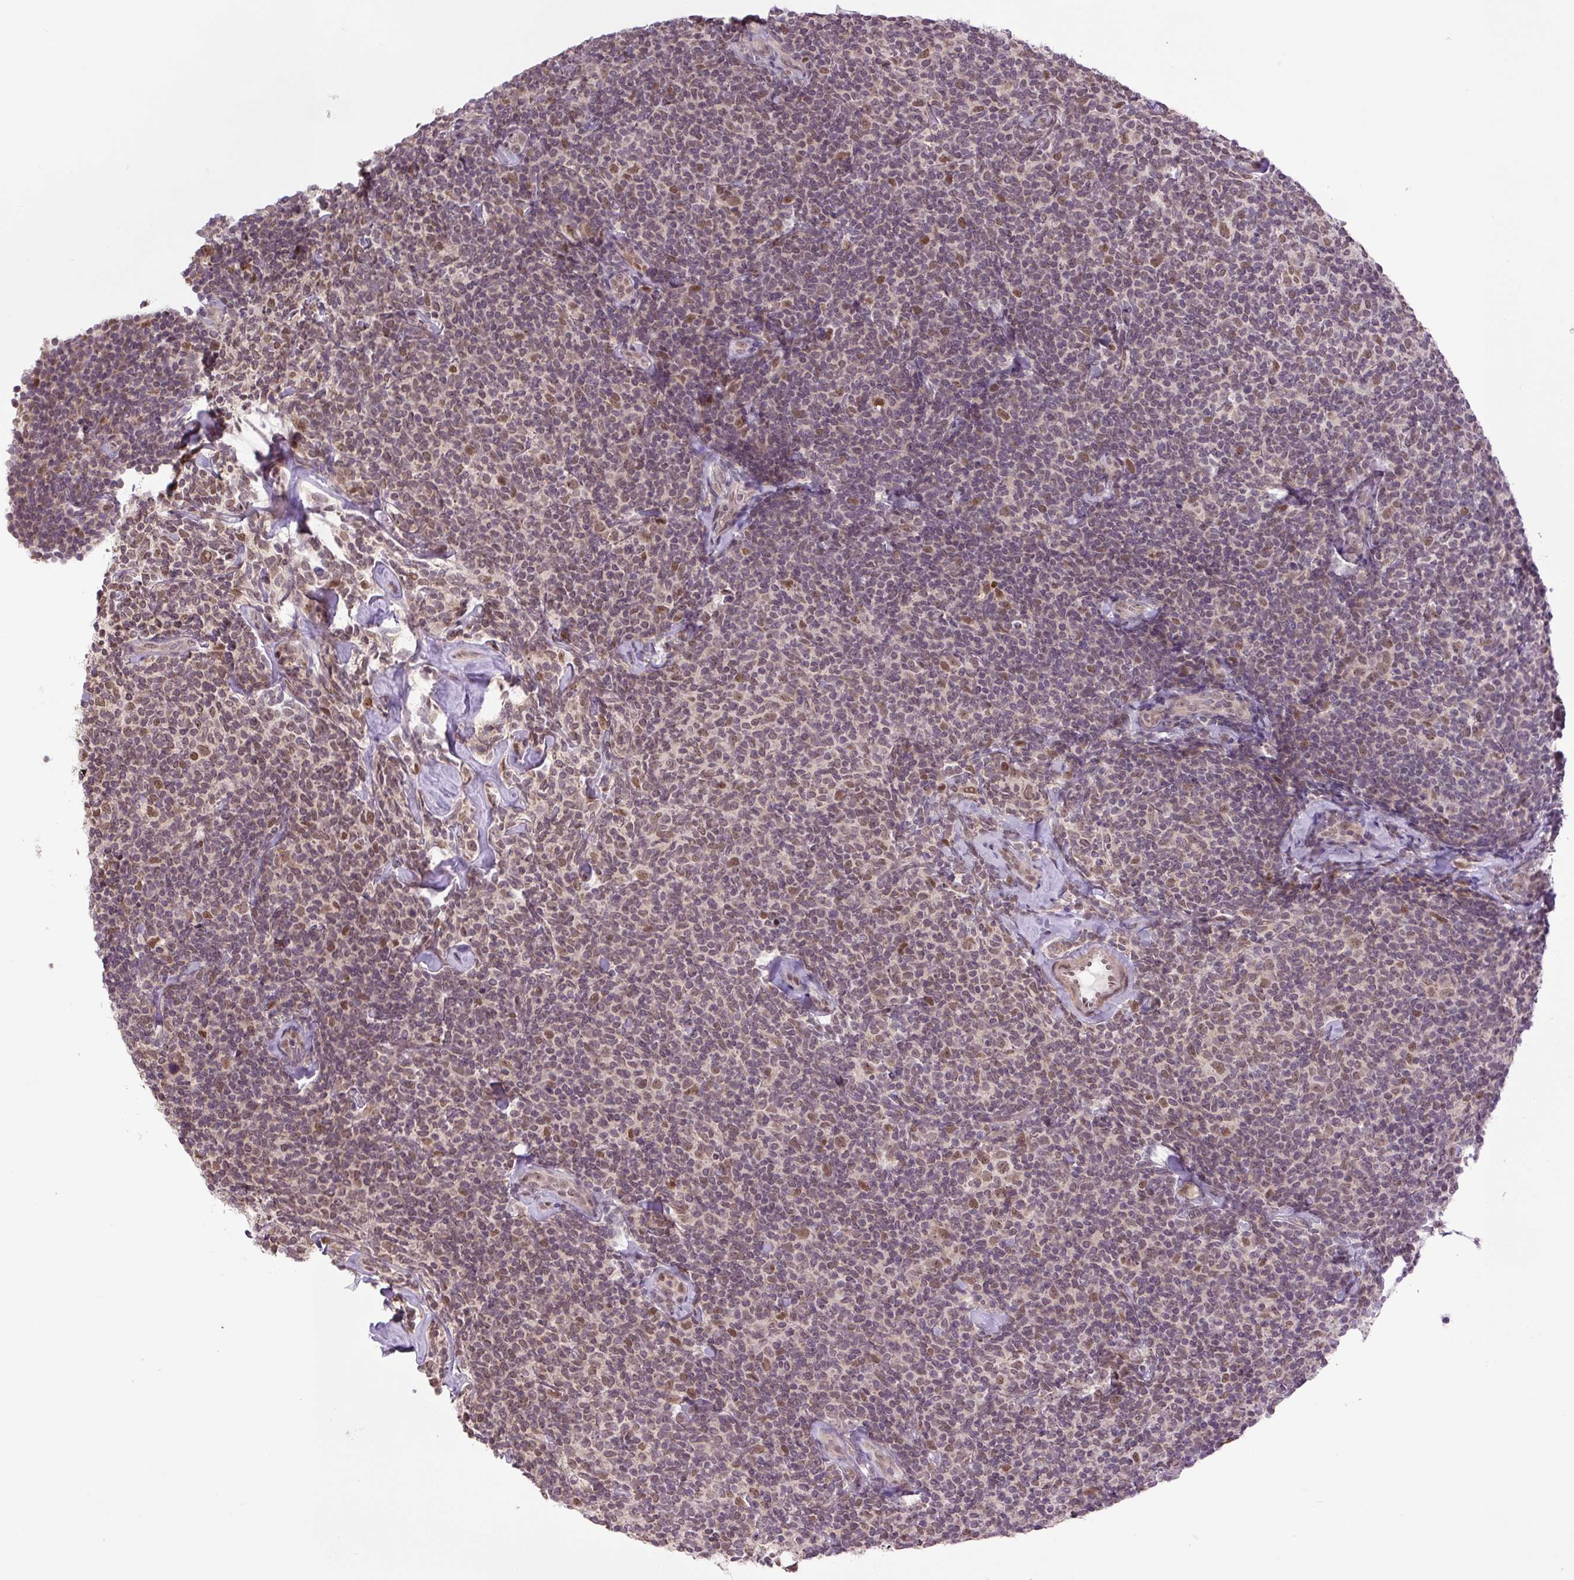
{"staining": {"intensity": "moderate", "quantity": ">75%", "location": "nuclear"}, "tissue": "lymphoma", "cell_type": "Tumor cells", "image_type": "cancer", "snomed": [{"axis": "morphology", "description": "Malignant lymphoma, non-Hodgkin's type, Low grade"}, {"axis": "topography", "description": "Lymph node"}], "caption": "Immunohistochemical staining of human low-grade malignant lymphoma, non-Hodgkin's type shows medium levels of moderate nuclear staining in about >75% of tumor cells. The staining was performed using DAB (3,3'-diaminobenzidine), with brown indicating positive protein expression. Nuclei are stained blue with hematoxylin.", "gene": "KPNA1", "patient": {"sex": "female", "age": 56}}